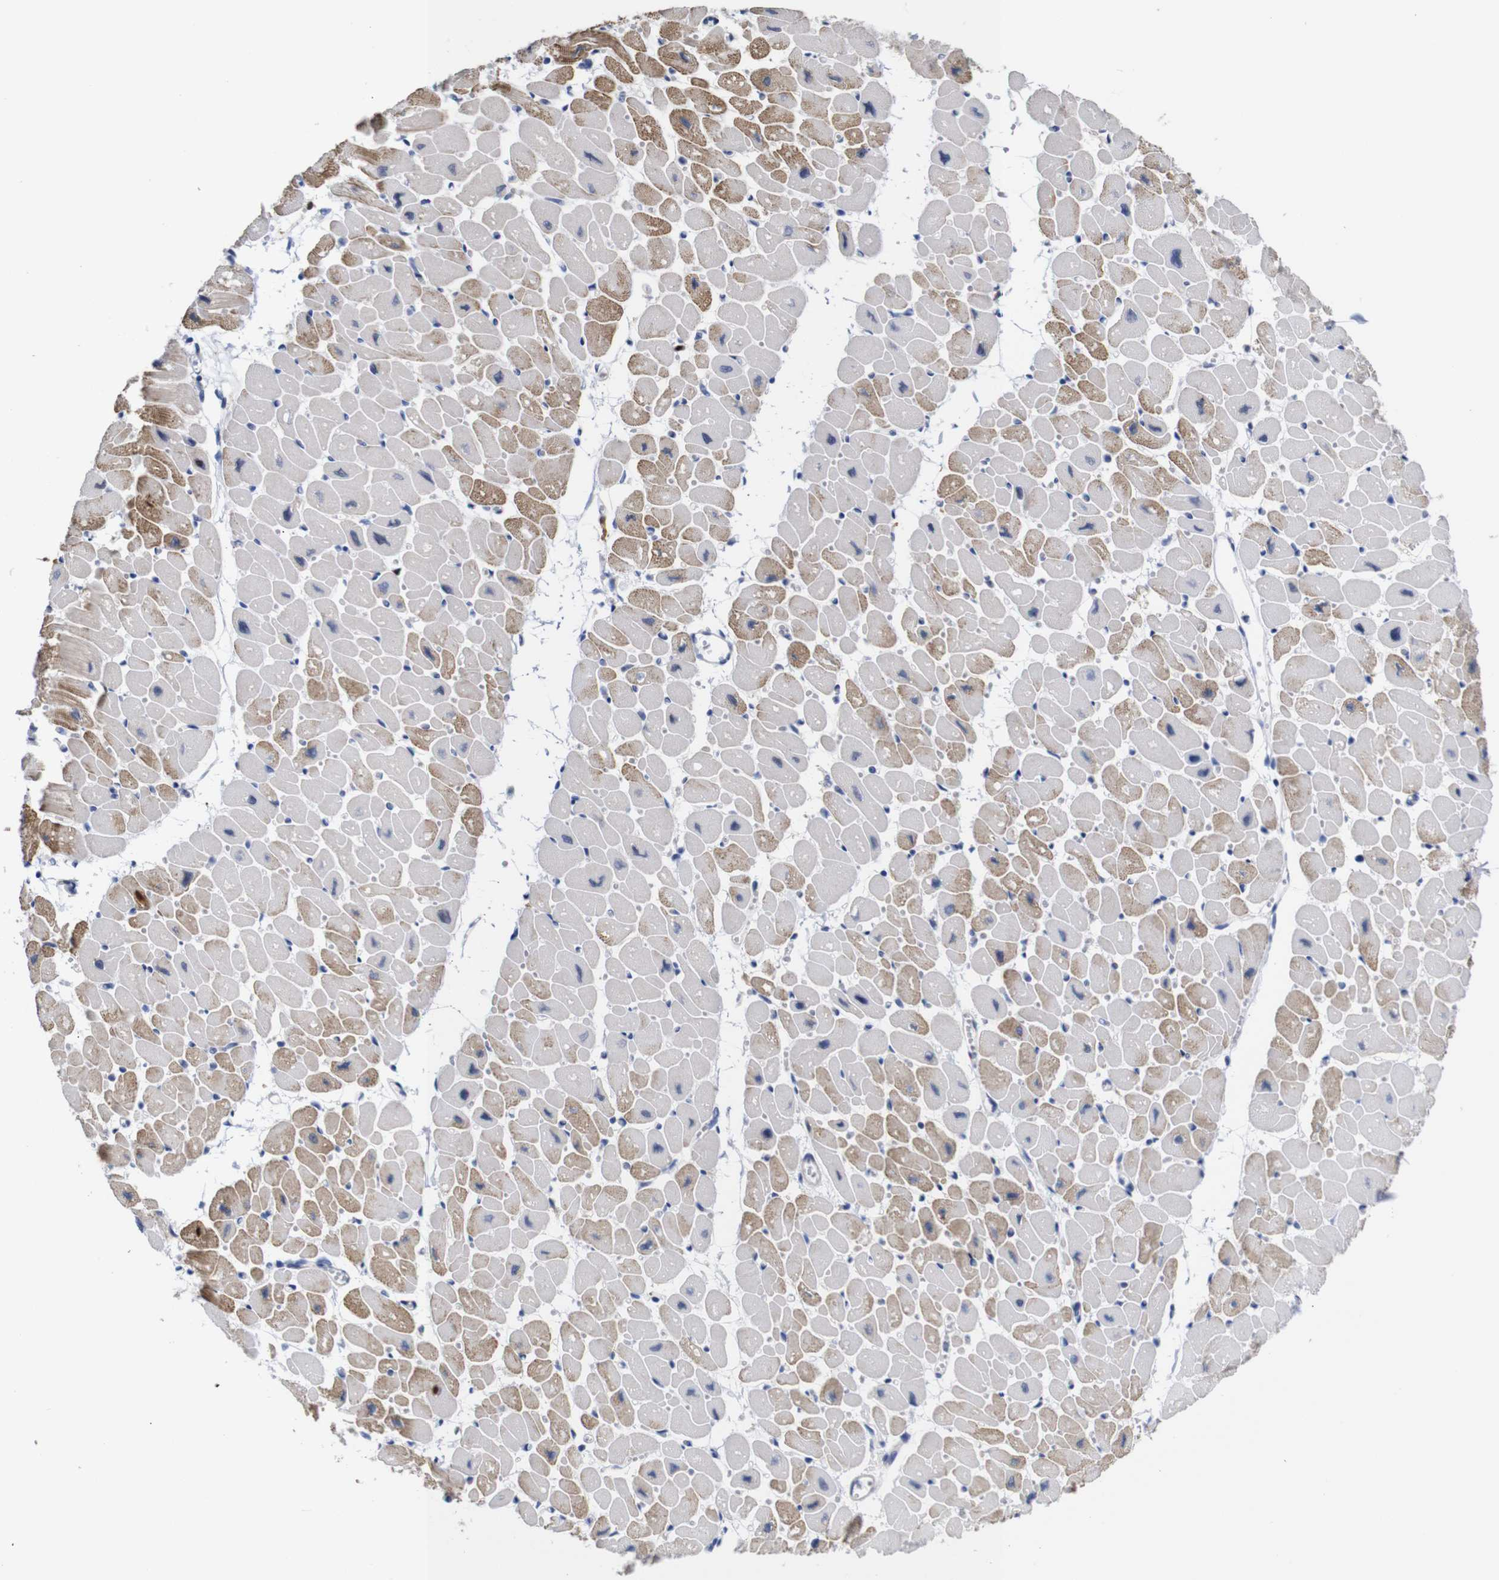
{"staining": {"intensity": "moderate", "quantity": "25%-75%", "location": "cytoplasmic/membranous"}, "tissue": "heart muscle", "cell_type": "Cardiomyocytes", "image_type": "normal", "snomed": [{"axis": "morphology", "description": "Normal tissue, NOS"}, {"axis": "topography", "description": "Heart"}], "caption": "Benign heart muscle exhibits moderate cytoplasmic/membranous staining in approximately 25%-75% of cardiomyocytes.", "gene": "TCEAL9", "patient": {"sex": "female", "age": 54}}